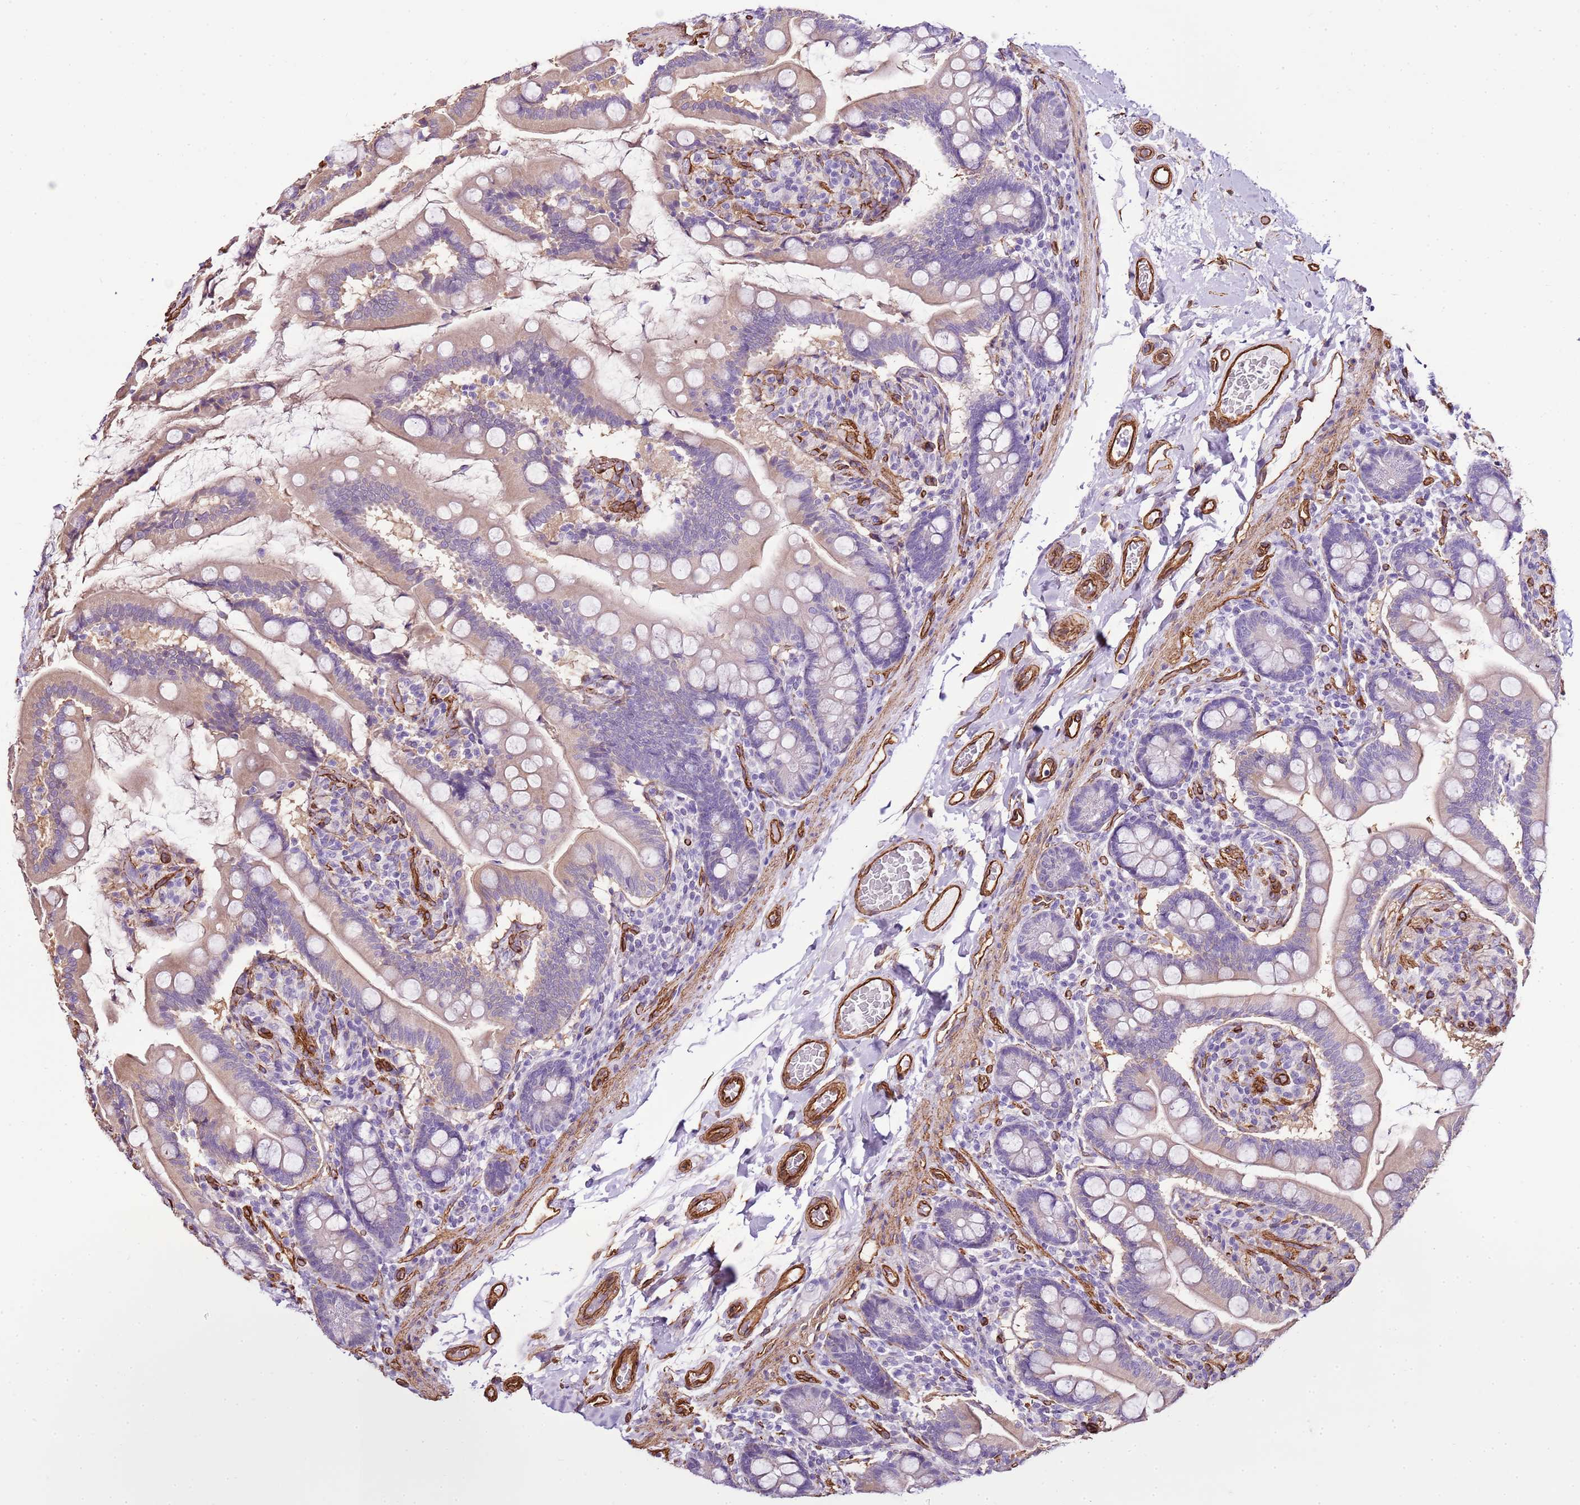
{"staining": {"intensity": "weak", "quantity": "<25%", "location": "cytoplasmic/membranous"}, "tissue": "small intestine", "cell_type": "Glandular cells", "image_type": "normal", "snomed": [{"axis": "morphology", "description": "Normal tissue, NOS"}, {"axis": "topography", "description": "Small intestine"}], "caption": "Immunohistochemical staining of normal human small intestine demonstrates no significant staining in glandular cells. (DAB immunohistochemistry (IHC) with hematoxylin counter stain).", "gene": "CTDSPL", "patient": {"sex": "female", "age": 64}}